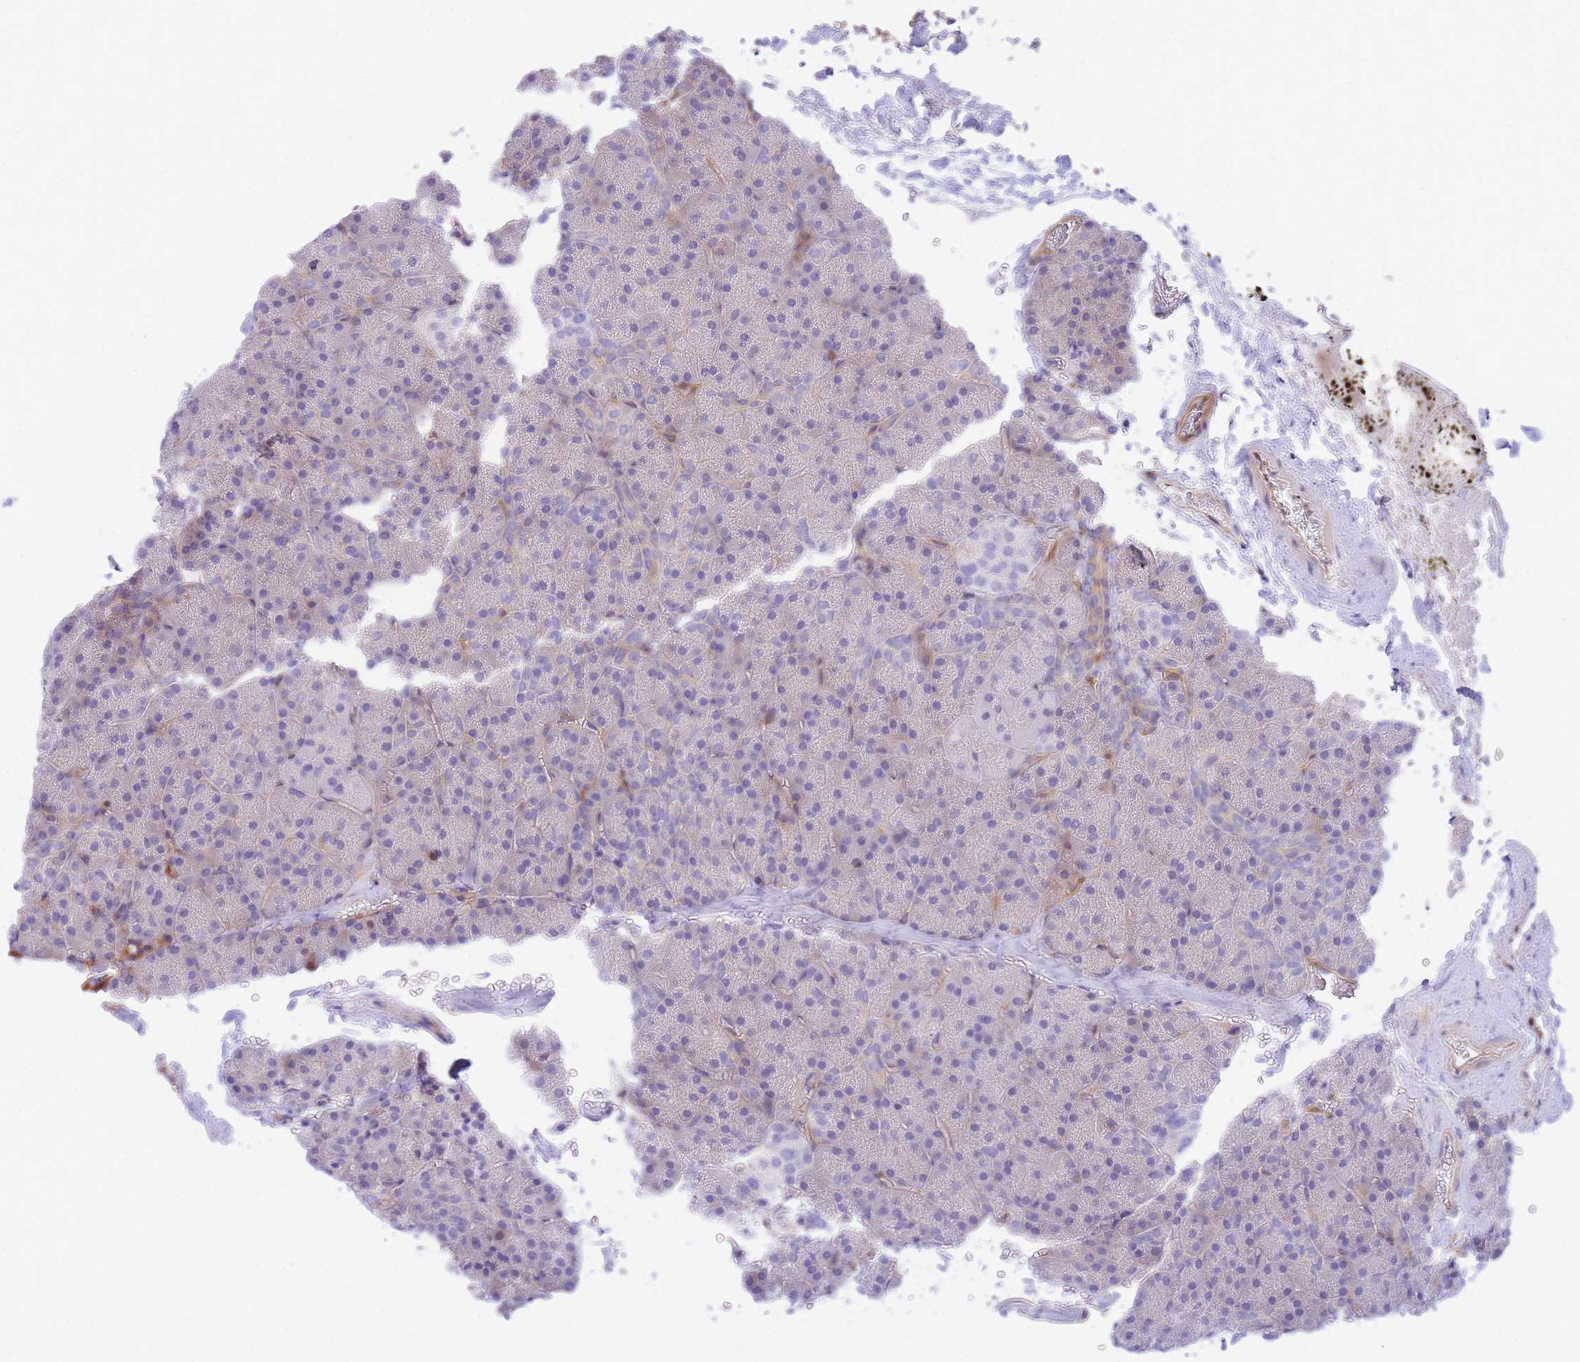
{"staining": {"intensity": "moderate", "quantity": "<25%", "location": "cytoplasmic/membranous"}, "tissue": "pancreas", "cell_type": "Exocrine glandular cells", "image_type": "normal", "snomed": [{"axis": "morphology", "description": "Normal tissue, NOS"}, {"axis": "morphology", "description": "Carcinoid, malignant, NOS"}, {"axis": "topography", "description": "Pancreas"}], "caption": "A photomicrograph showing moderate cytoplasmic/membranous staining in approximately <25% of exocrine glandular cells in normal pancreas, as visualized by brown immunohistochemical staining.", "gene": "FBN3", "patient": {"sex": "female", "age": 35}}